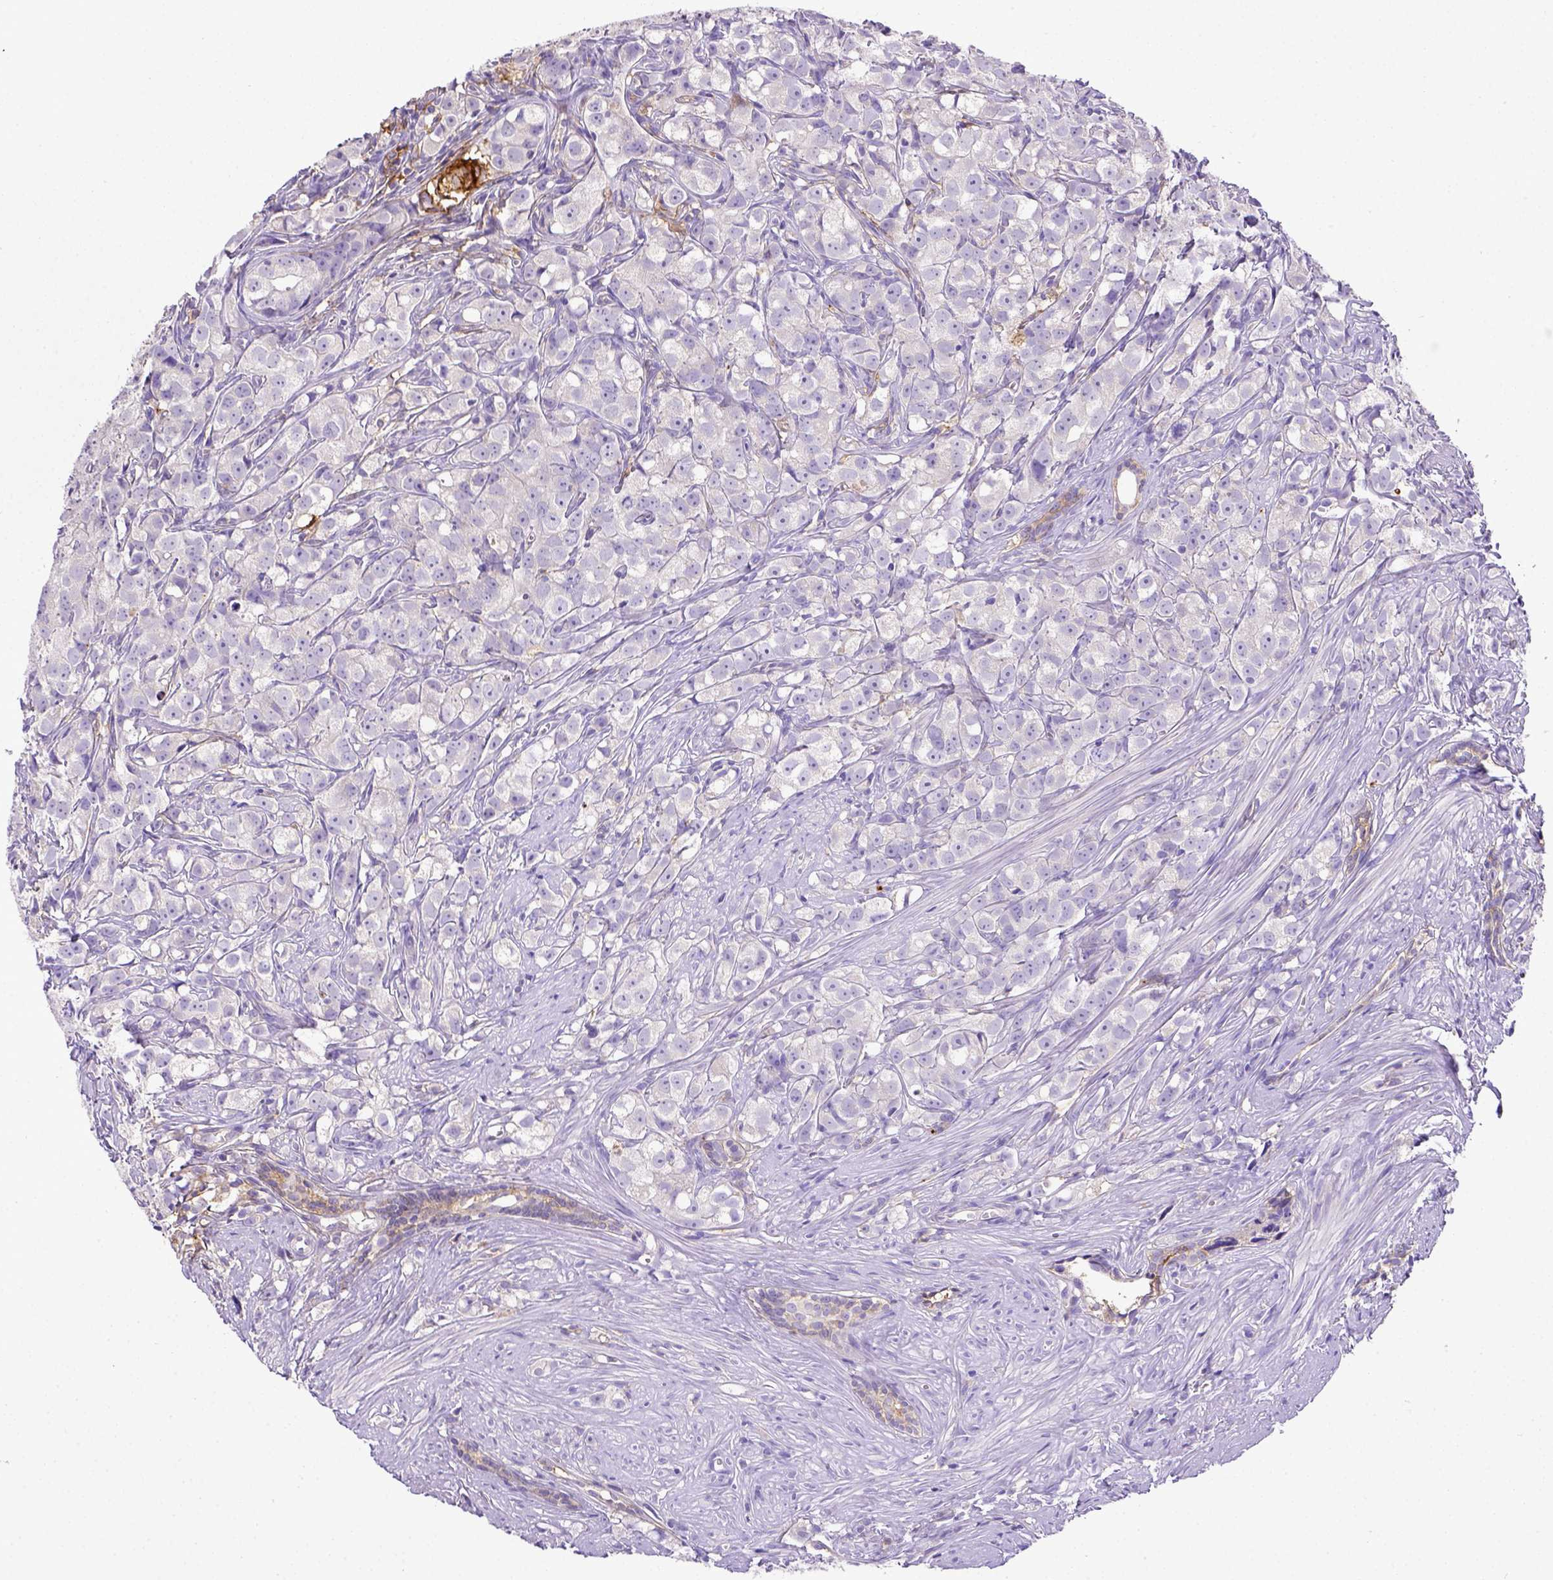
{"staining": {"intensity": "negative", "quantity": "none", "location": "none"}, "tissue": "prostate cancer", "cell_type": "Tumor cells", "image_type": "cancer", "snomed": [{"axis": "morphology", "description": "Adenocarcinoma, High grade"}, {"axis": "topography", "description": "Prostate"}], "caption": "This is a image of immunohistochemistry (IHC) staining of prostate cancer, which shows no positivity in tumor cells.", "gene": "CD40", "patient": {"sex": "male", "age": 68}}